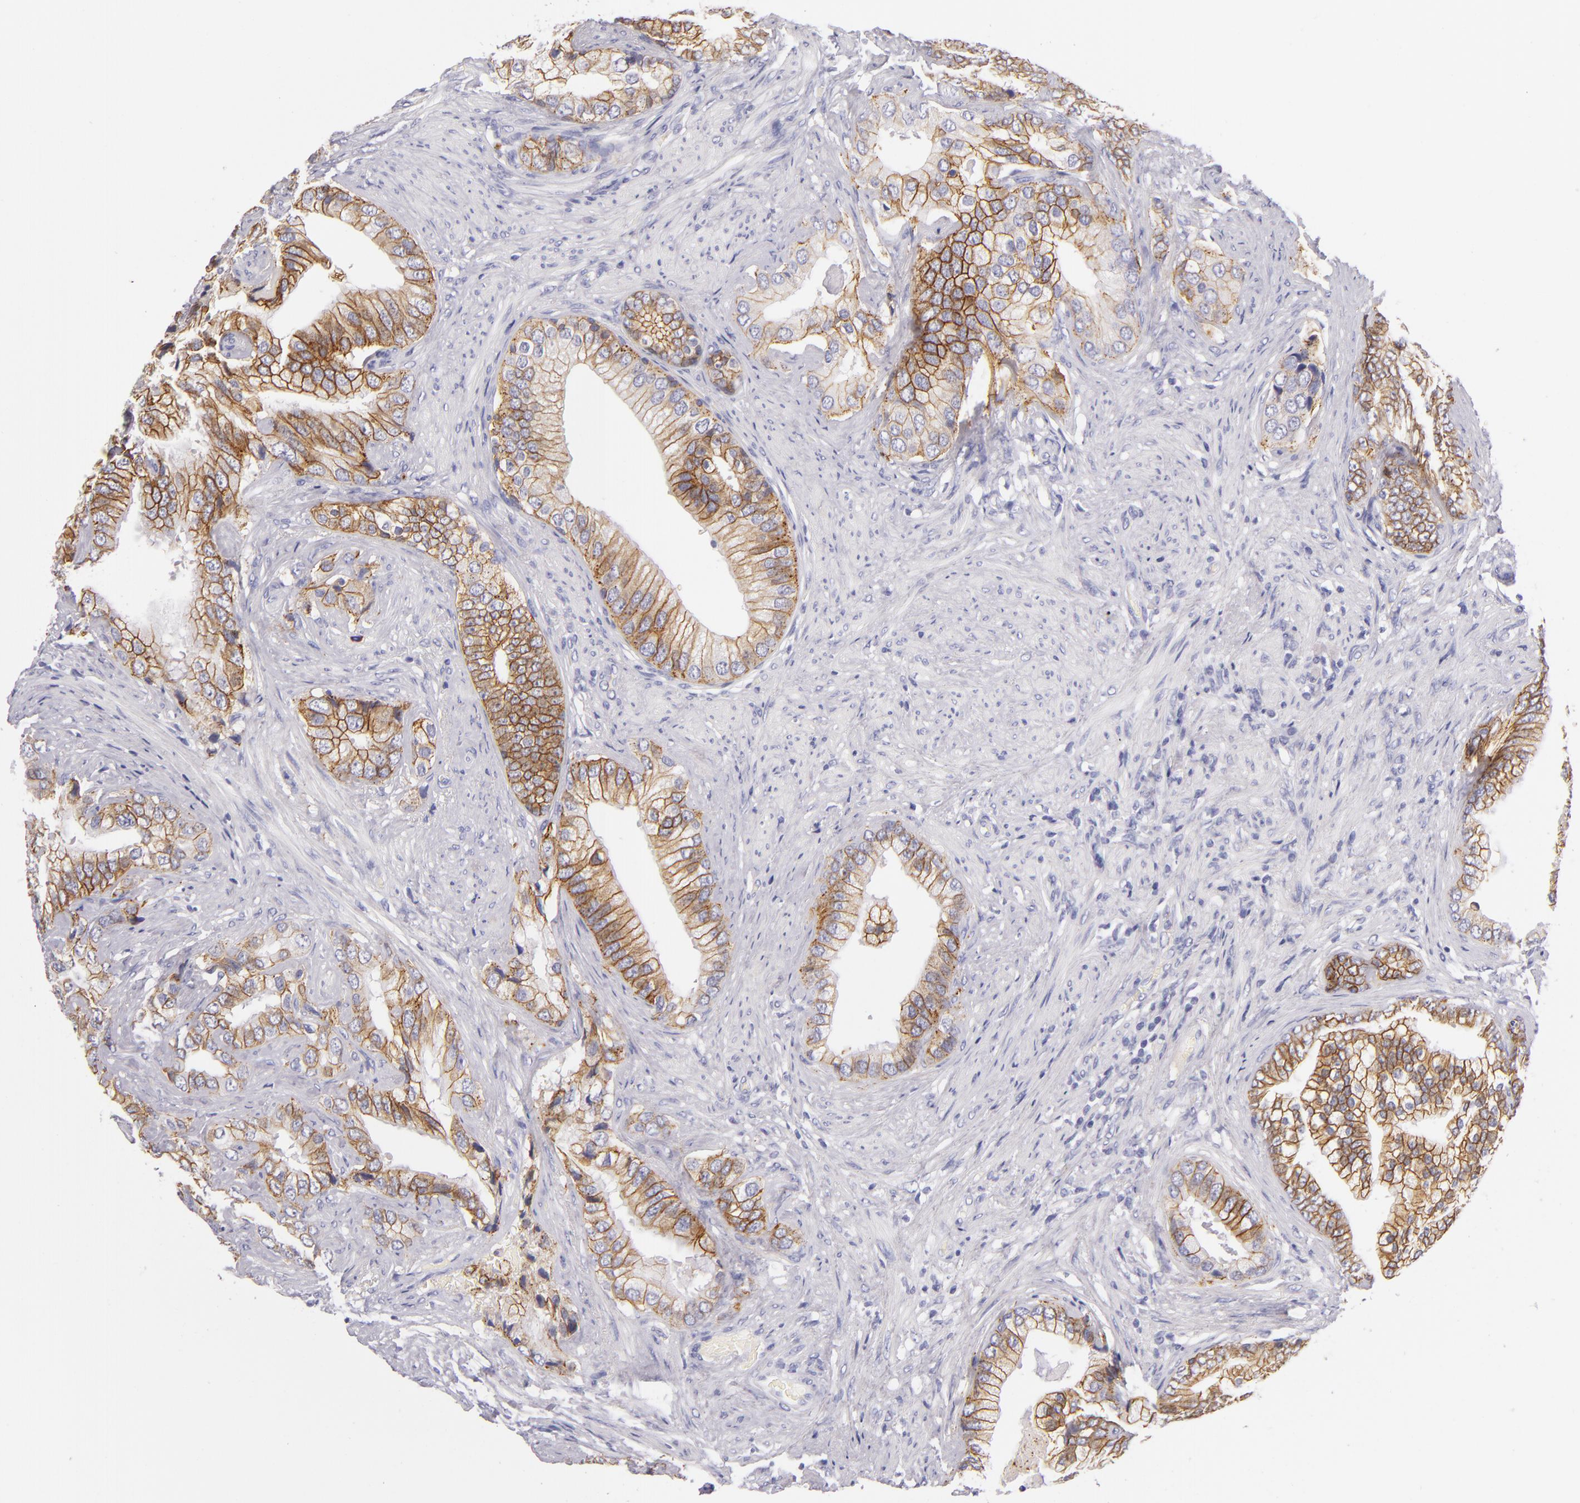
{"staining": {"intensity": "moderate", "quantity": ">75%", "location": "cytoplasmic/membranous"}, "tissue": "prostate cancer", "cell_type": "Tumor cells", "image_type": "cancer", "snomed": [{"axis": "morphology", "description": "Adenocarcinoma, Low grade"}, {"axis": "topography", "description": "Prostate"}], "caption": "This is an image of immunohistochemistry (IHC) staining of prostate cancer (adenocarcinoma (low-grade)), which shows moderate staining in the cytoplasmic/membranous of tumor cells.", "gene": "CDH3", "patient": {"sex": "male", "age": 71}}